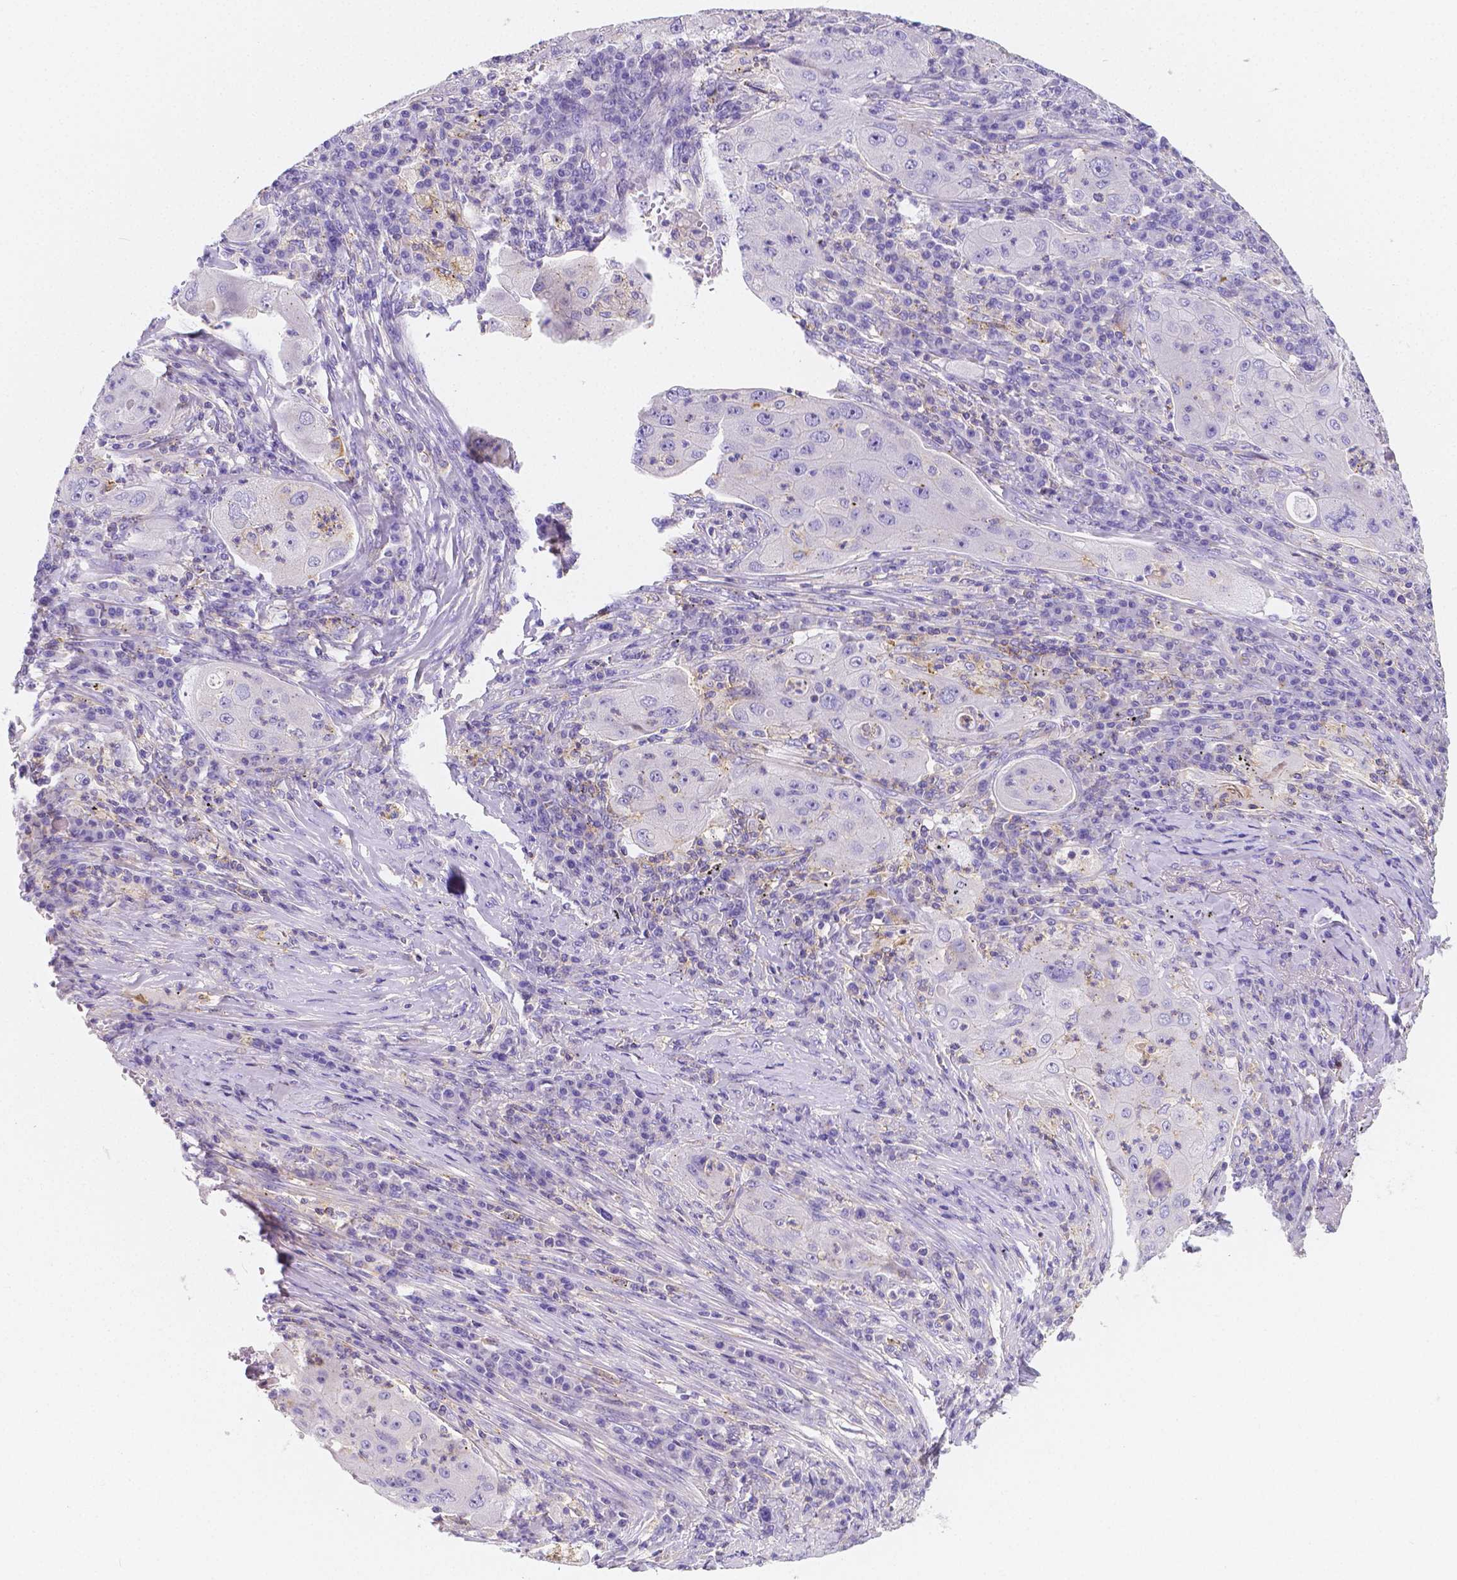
{"staining": {"intensity": "negative", "quantity": "none", "location": "none"}, "tissue": "lung cancer", "cell_type": "Tumor cells", "image_type": "cancer", "snomed": [{"axis": "morphology", "description": "Squamous cell carcinoma, NOS"}, {"axis": "topography", "description": "Lung"}], "caption": "IHC micrograph of neoplastic tissue: human lung cancer stained with DAB (3,3'-diaminobenzidine) exhibits no significant protein staining in tumor cells.", "gene": "GABRD", "patient": {"sex": "female", "age": 59}}